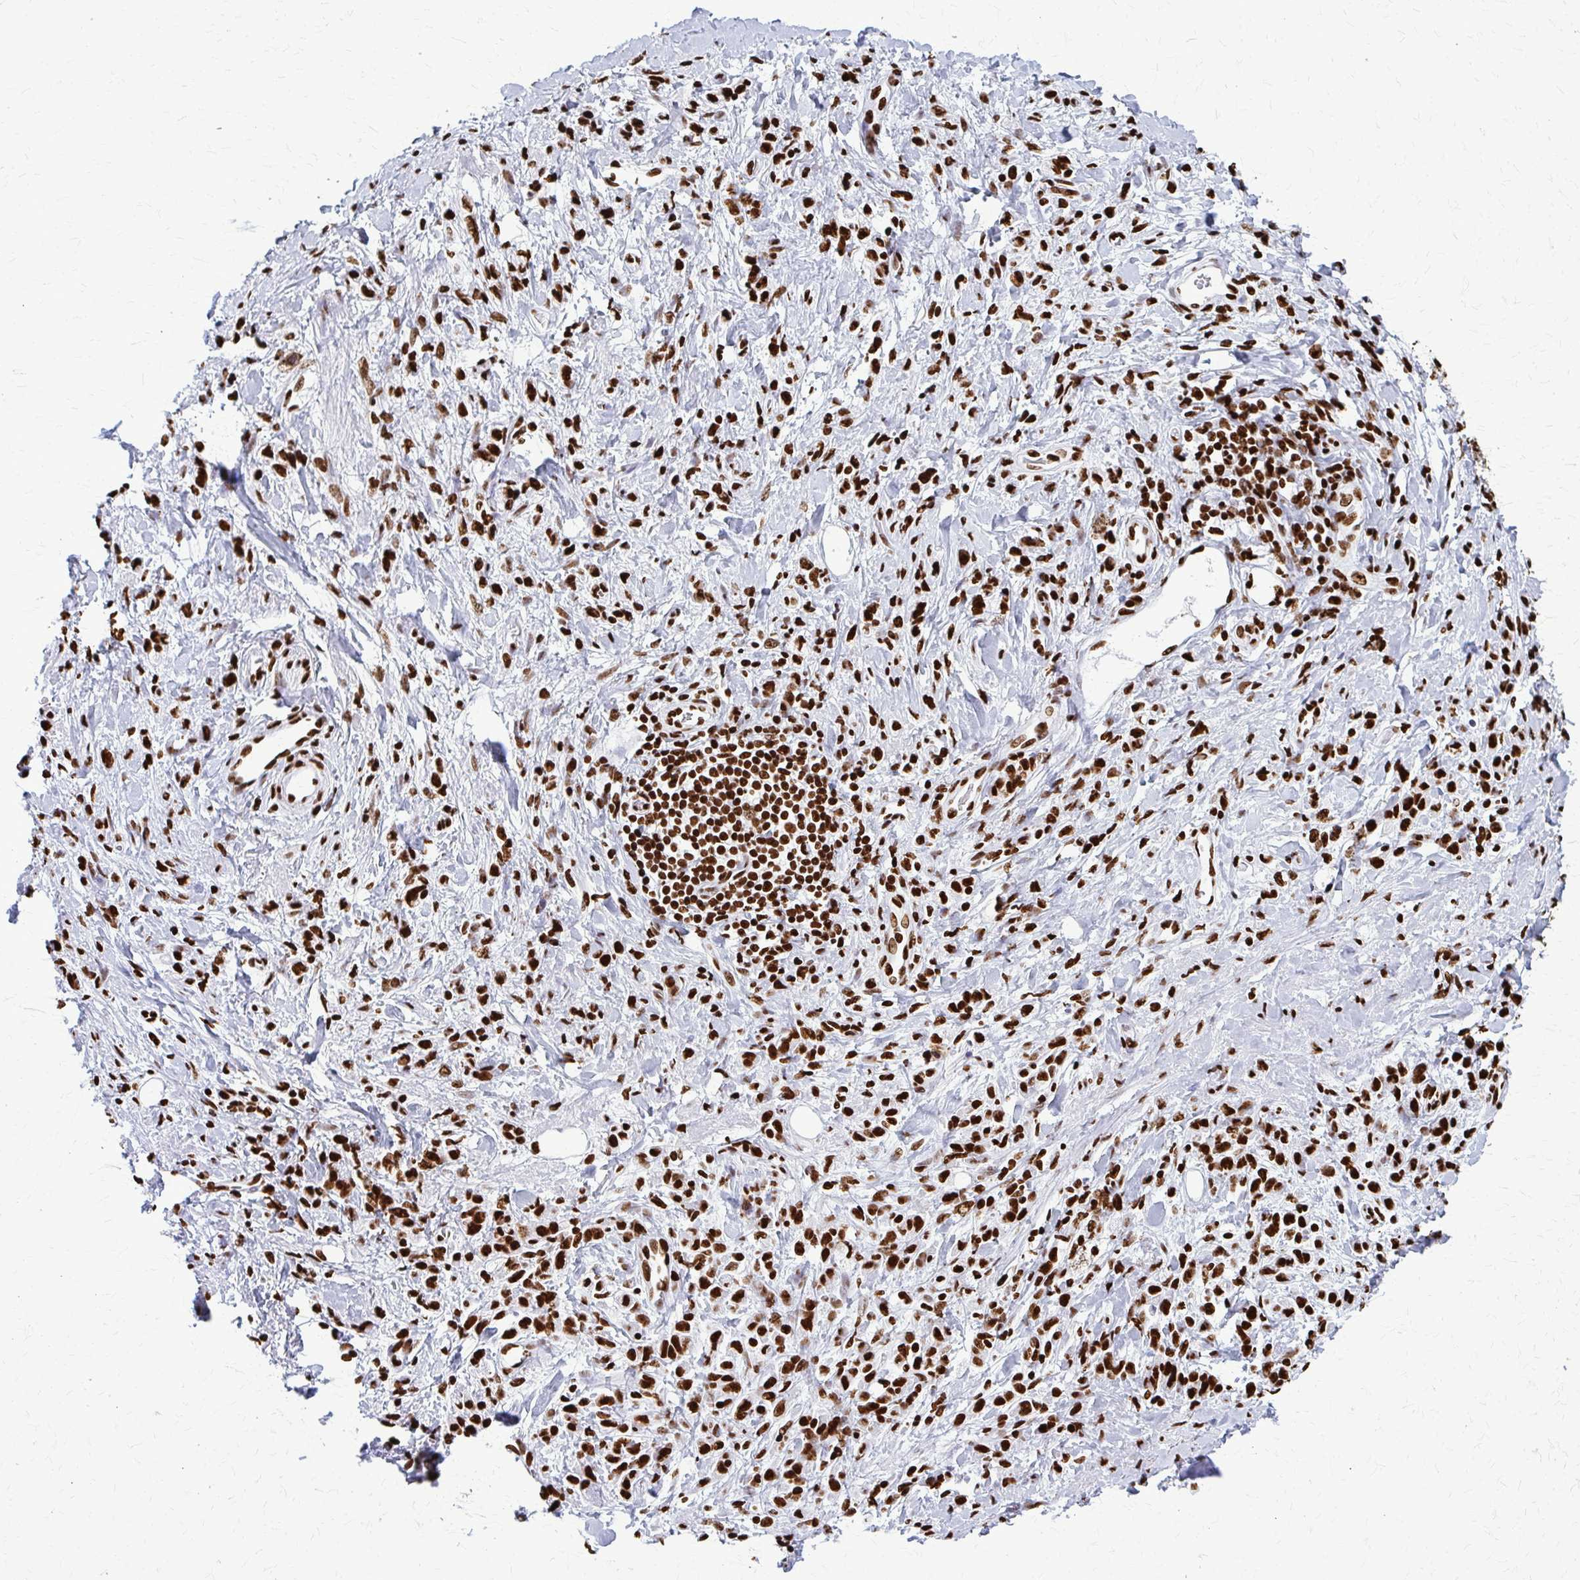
{"staining": {"intensity": "strong", "quantity": ">75%", "location": "nuclear"}, "tissue": "stomach cancer", "cell_type": "Tumor cells", "image_type": "cancer", "snomed": [{"axis": "morphology", "description": "Adenocarcinoma, NOS"}, {"axis": "topography", "description": "Stomach"}], "caption": "IHC (DAB) staining of human stomach cancer (adenocarcinoma) displays strong nuclear protein expression in approximately >75% of tumor cells.", "gene": "SFPQ", "patient": {"sex": "male", "age": 77}}